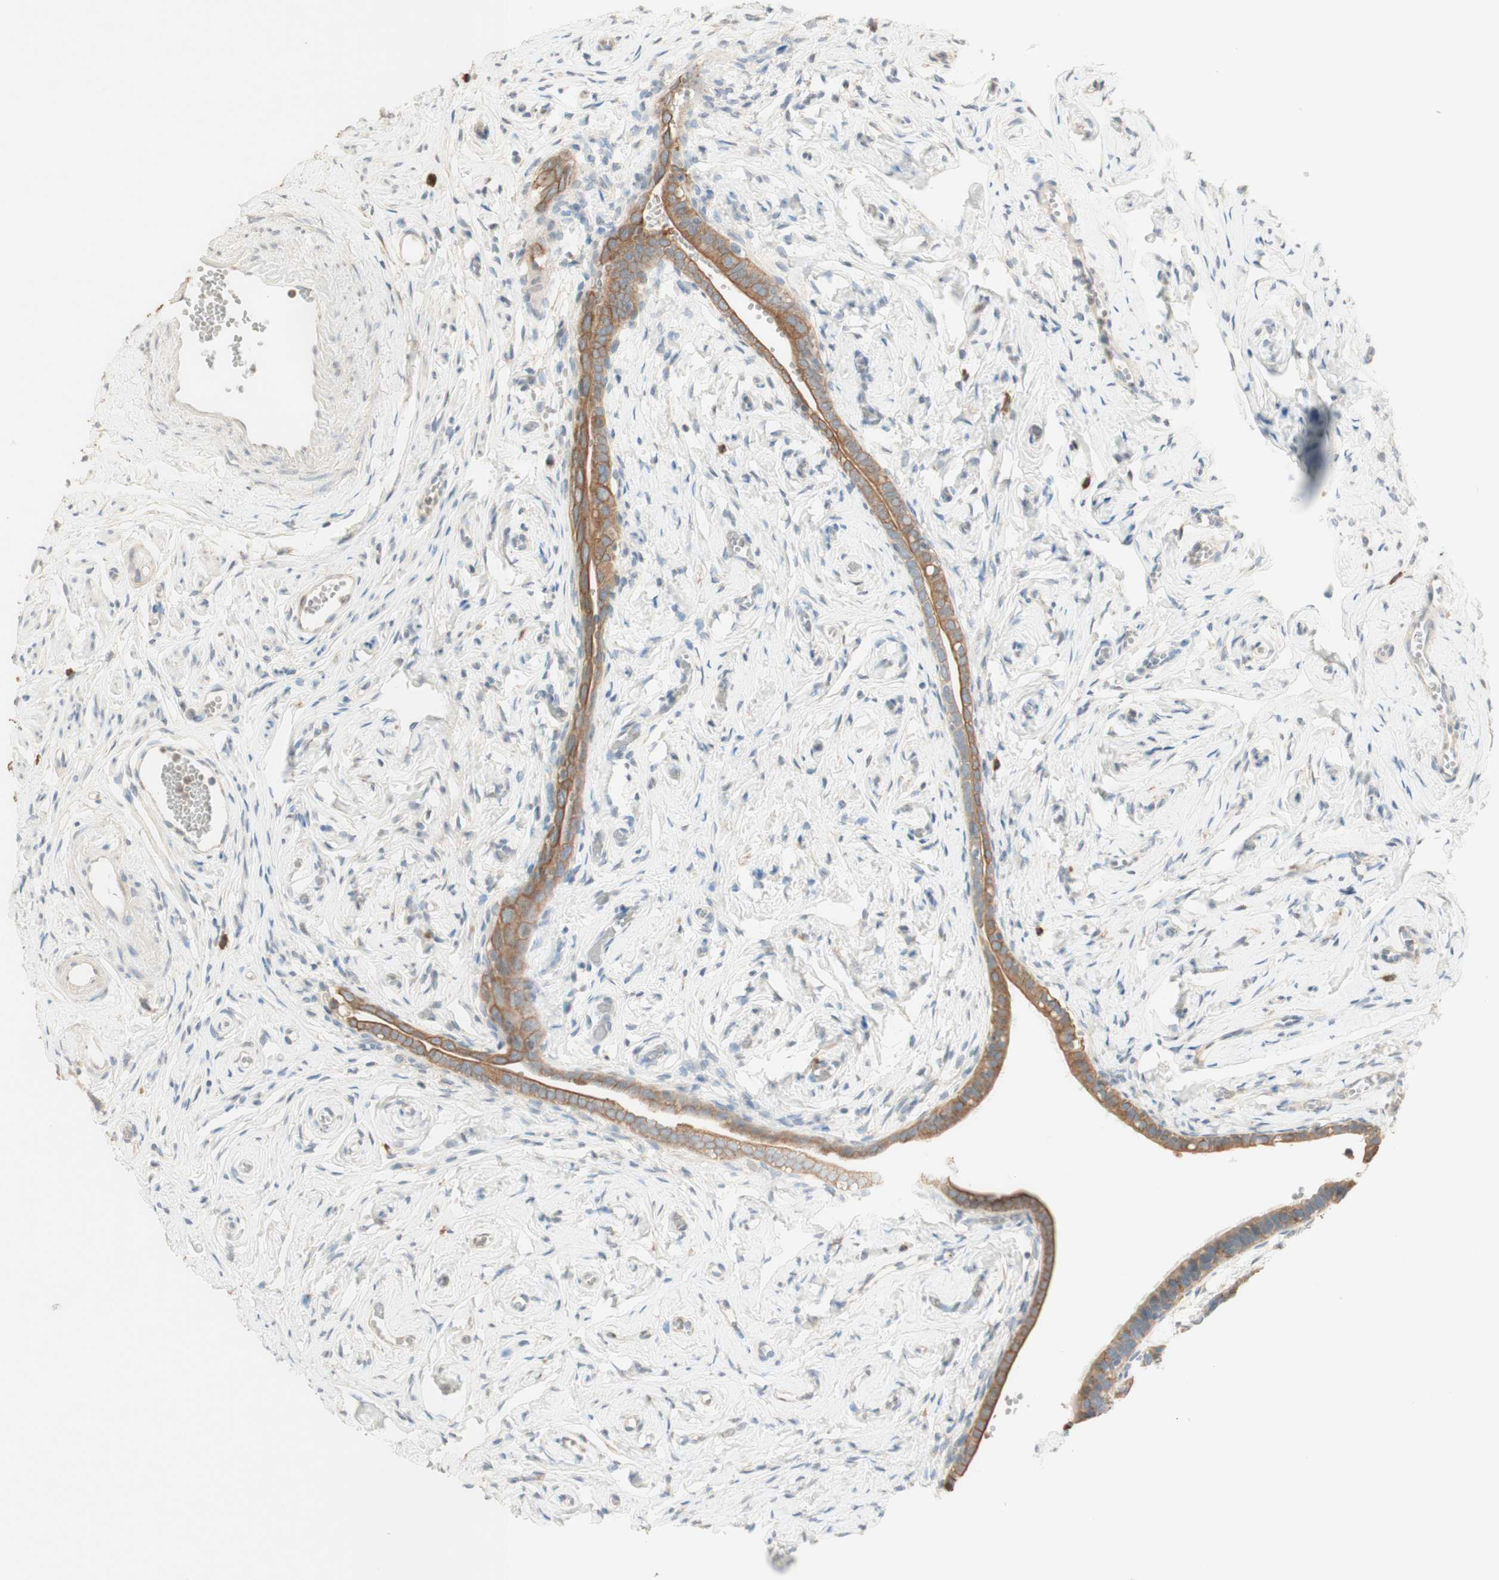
{"staining": {"intensity": "moderate", "quantity": ">75%", "location": "cytoplasmic/membranous"}, "tissue": "fallopian tube", "cell_type": "Glandular cells", "image_type": "normal", "snomed": [{"axis": "morphology", "description": "Normal tissue, NOS"}, {"axis": "topography", "description": "Fallopian tube"}], "caption": "Immunohistochemical staining of benign human fallopian tube demonstrates medium levels of moderate cytoplasmic/membranous staining in about >75% of glandular cells. Nuclei are stained in blue.", "gene": "CLCN2", "patient": {"sex": "female", "age": 71}}